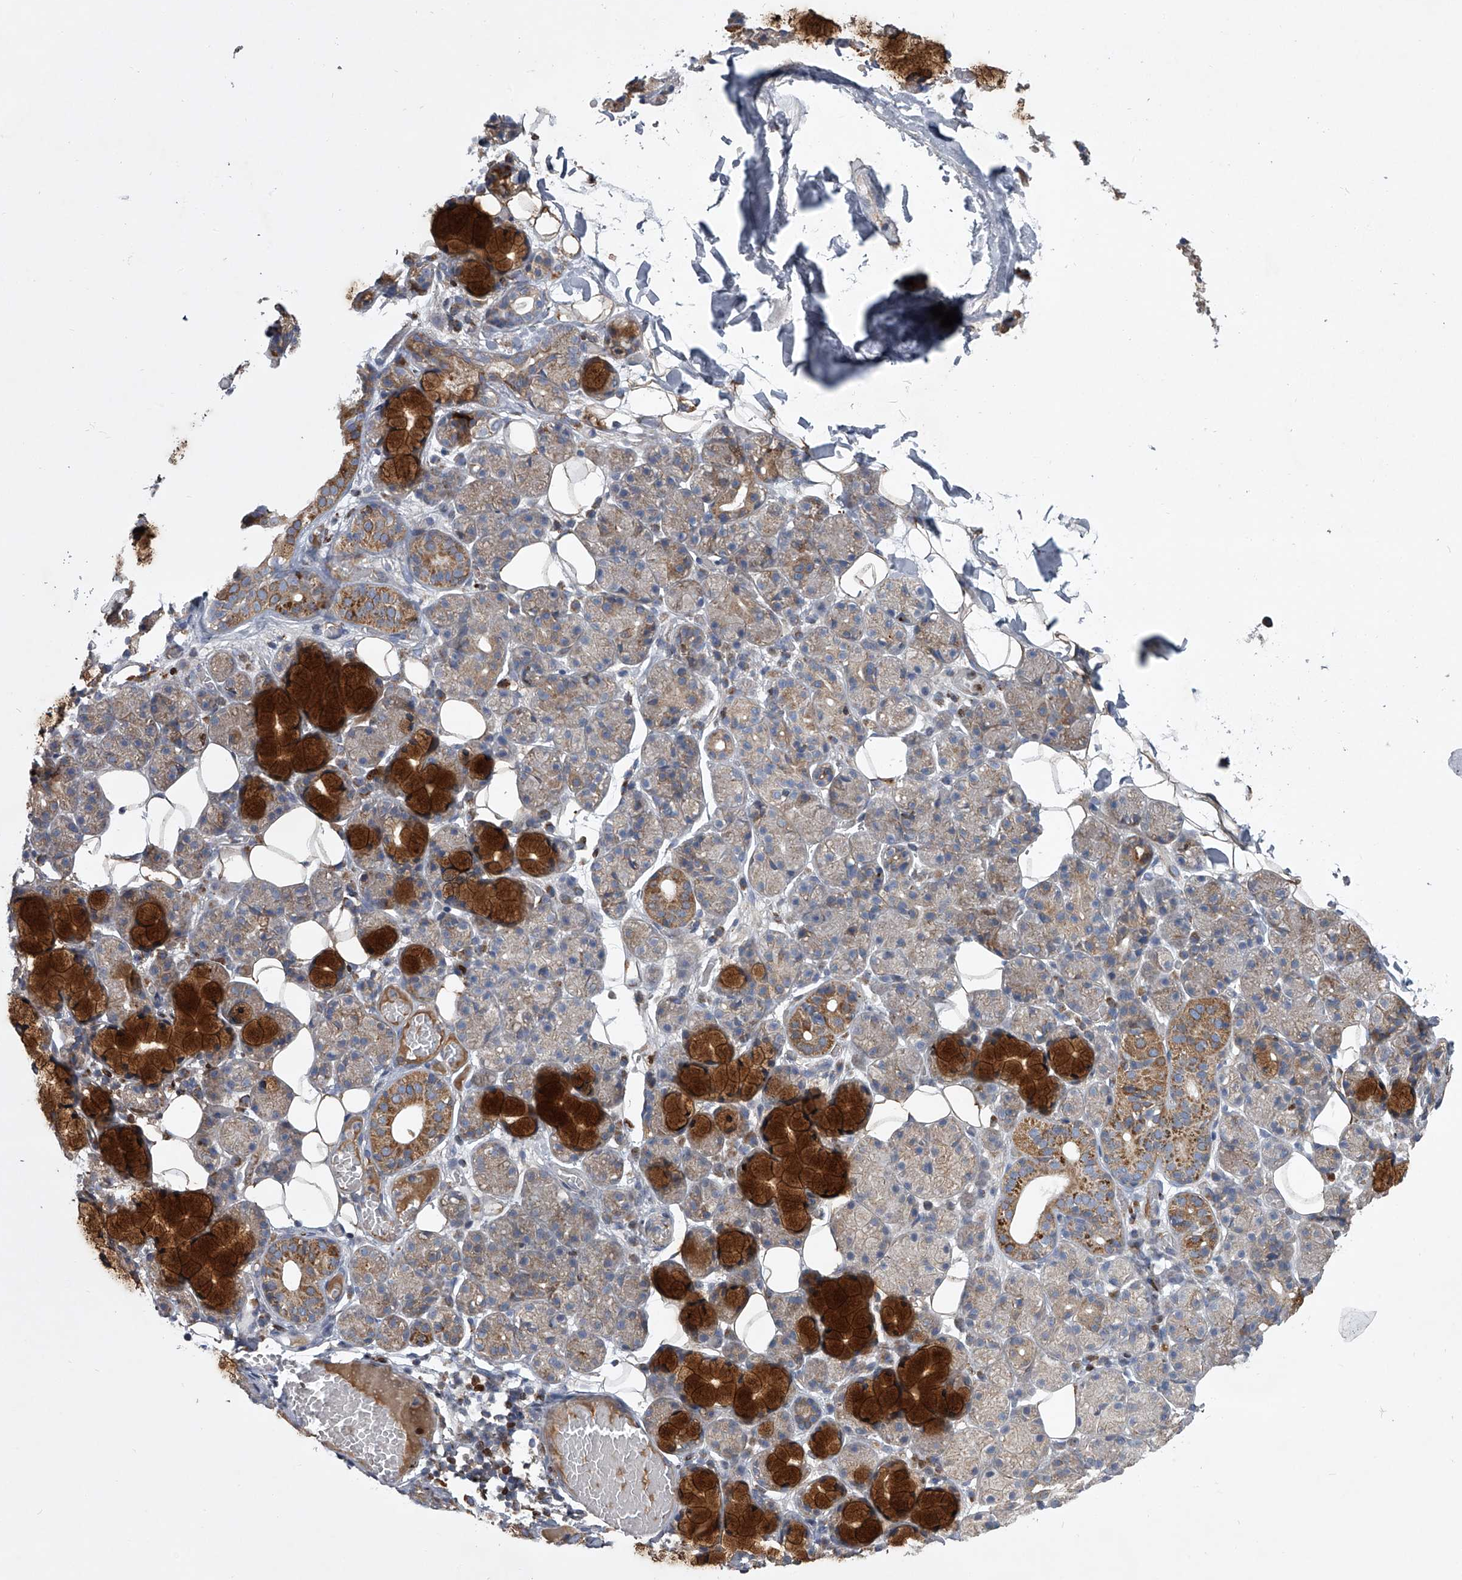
{"staining": {"intensity": "strong", "quantity": "<25%", "location": "cytoplasmic/membranous"}, "tissue": "salivary gland", "cell_type": "Glandular cells", "image_type": "normal", "snomed": [{"axis": "morphology", "description": "Normal tissue, NOS"}, {"axis": "topography", "description": "Salivary gland"}], "caption": "Brown immunohistochemical staining in benign human salivary gland exhibits strong cytoplasmic/membranous expression in approximately <25% of glandular cells. The staining was performed using DAB (3,3'-diaminobenzidine), with brown indicating positive protein expression. Nuclei are stained blue with hematoxylin.", "gene": "STRADA", "patient": {"sex": "male", "age": 63}}